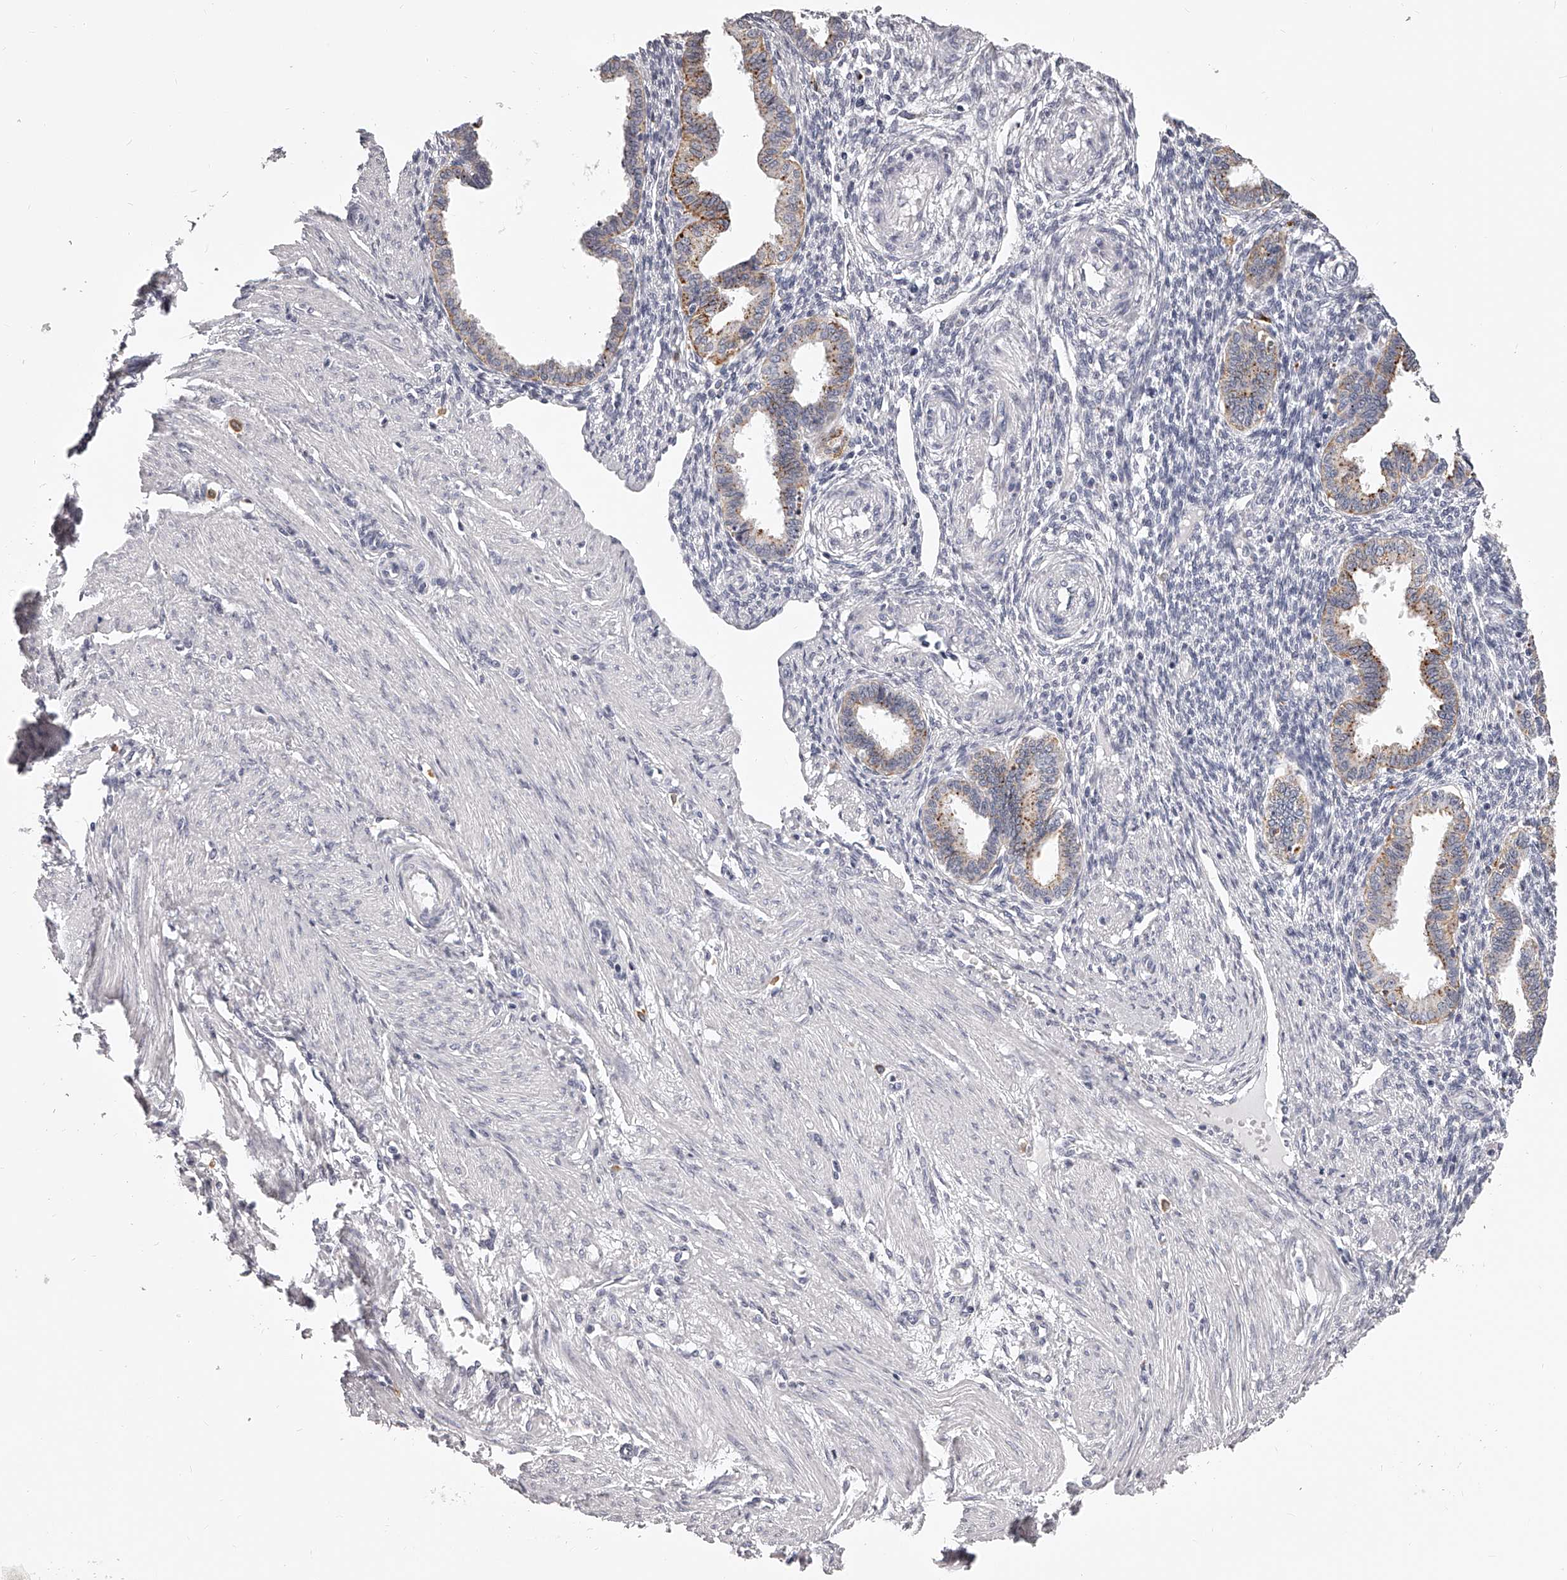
{"staining": {"intensity": "negative", "quantity": "none", "location": "none"}, "tissue": "endometrium", "cell_type": "Cells in endometrial stroma", "image_type": "normal", "snomed": [{"axis": "morphology", "description": "Normal tissue, NOS"}, {"axis": "topography", "description": "Endometrium"}], "caption": "Immunohistochemistry (IHC) photomicrograph of benign endometrium: endometrium stained with DAB (3,3'-diaminobenzidine) demonstrates no significant protein expression in cells in endometrial stroma.", "gene": "DMRT1", "patient": {"sex": "female", "age": 33}}